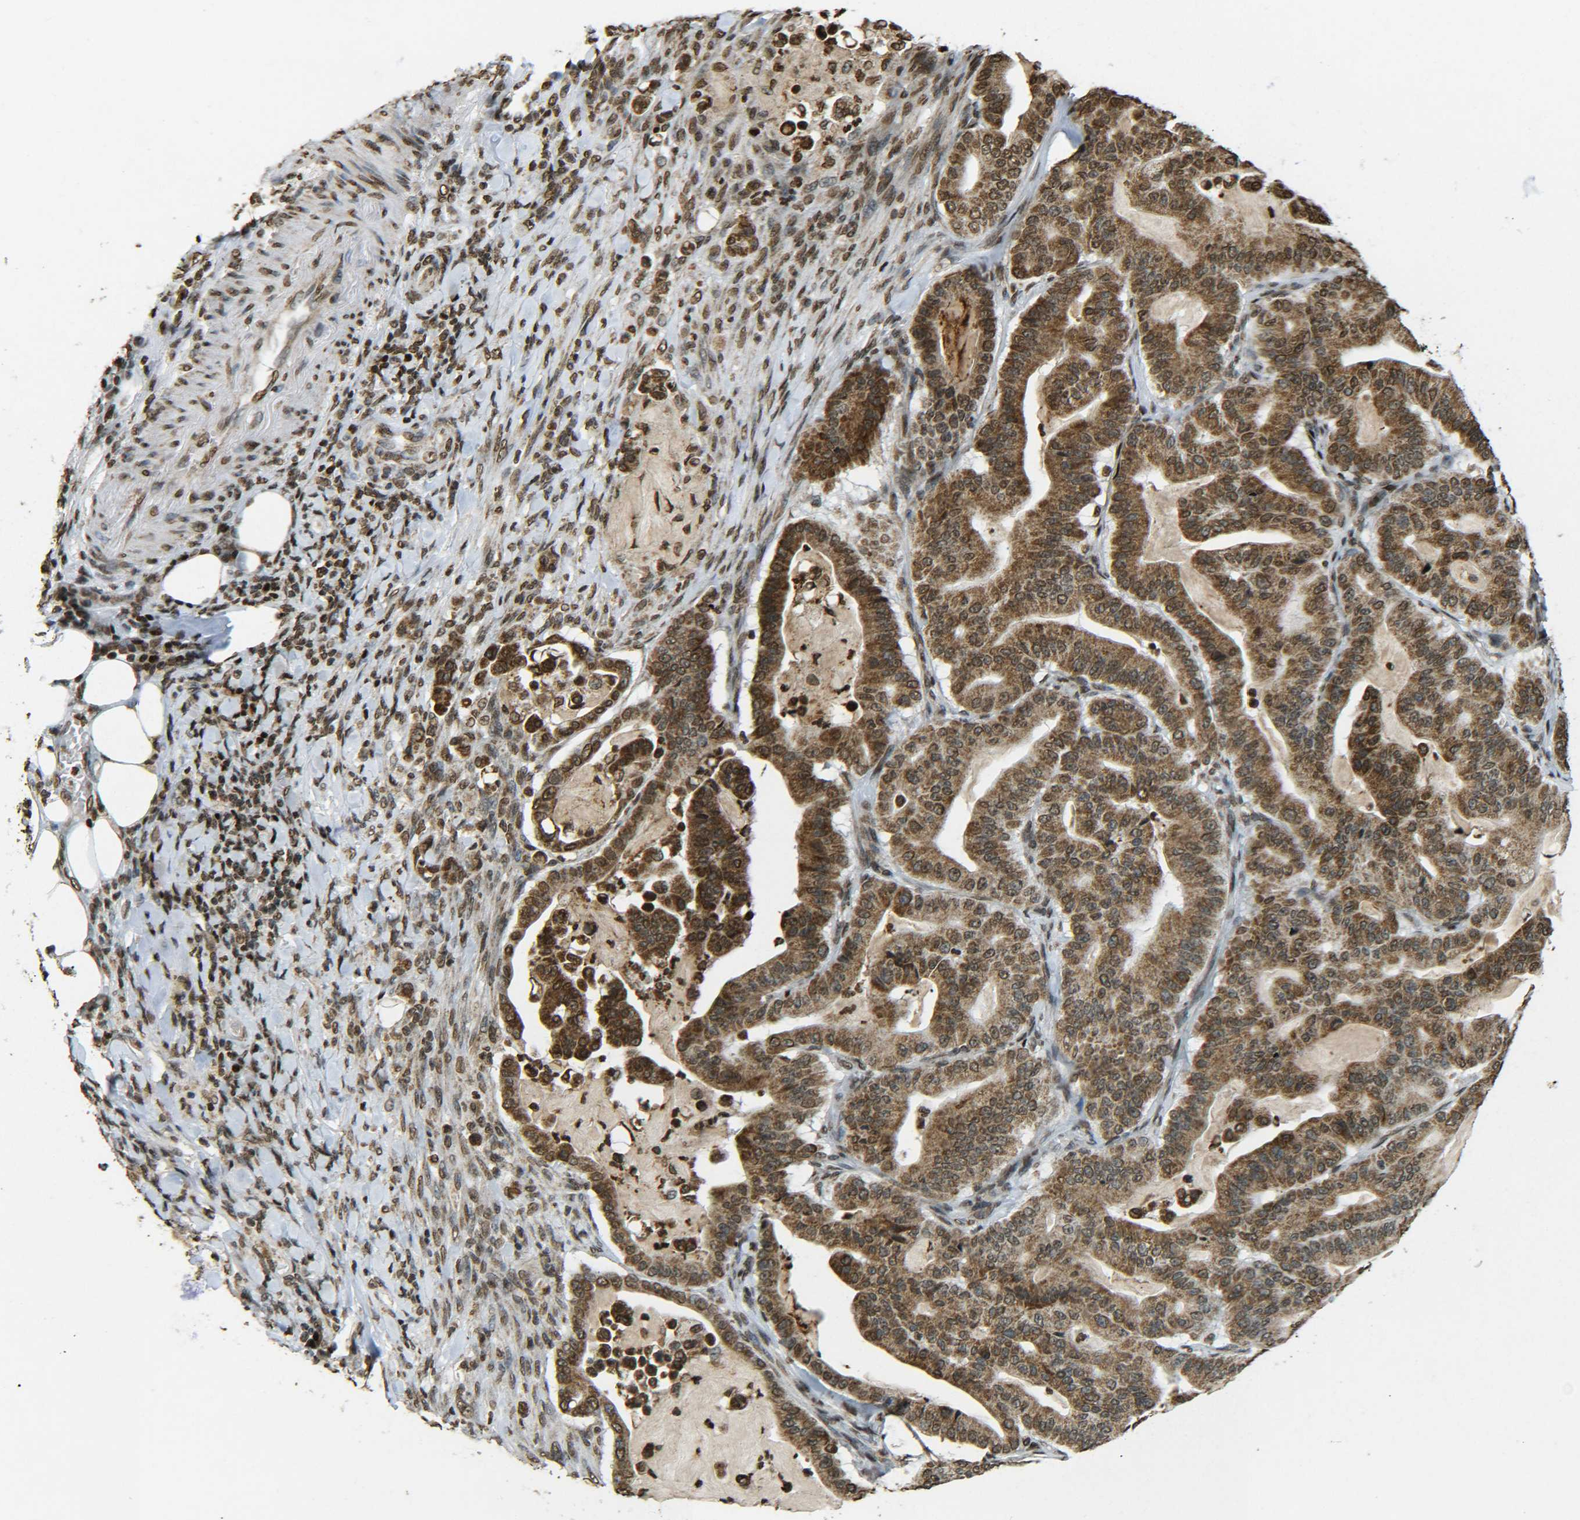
{"staining": {"intensity": "moderate", "quantity": ">75%", "location": "cytoplasmic/membranous,nuclear"}, "tissue": "pancreatic cancer", "cell_type": "Tumor cells", "image_type": "cancer", "snomed": [{"axis": "morphology", "description": "Adenocarcinoma, NOS"}, {"axis": "topography", "description": "Pancreas"}], "caption": "There is medium levels of moderate cytoplasmic/membranous and nuclear staining in tumor cells of pancreatic adenocarcinoma, as demonstrated by immunohistochemical staining (brown color).", "gene": "NEUROG2", "patient": {"sex": "male", "age": 63}}